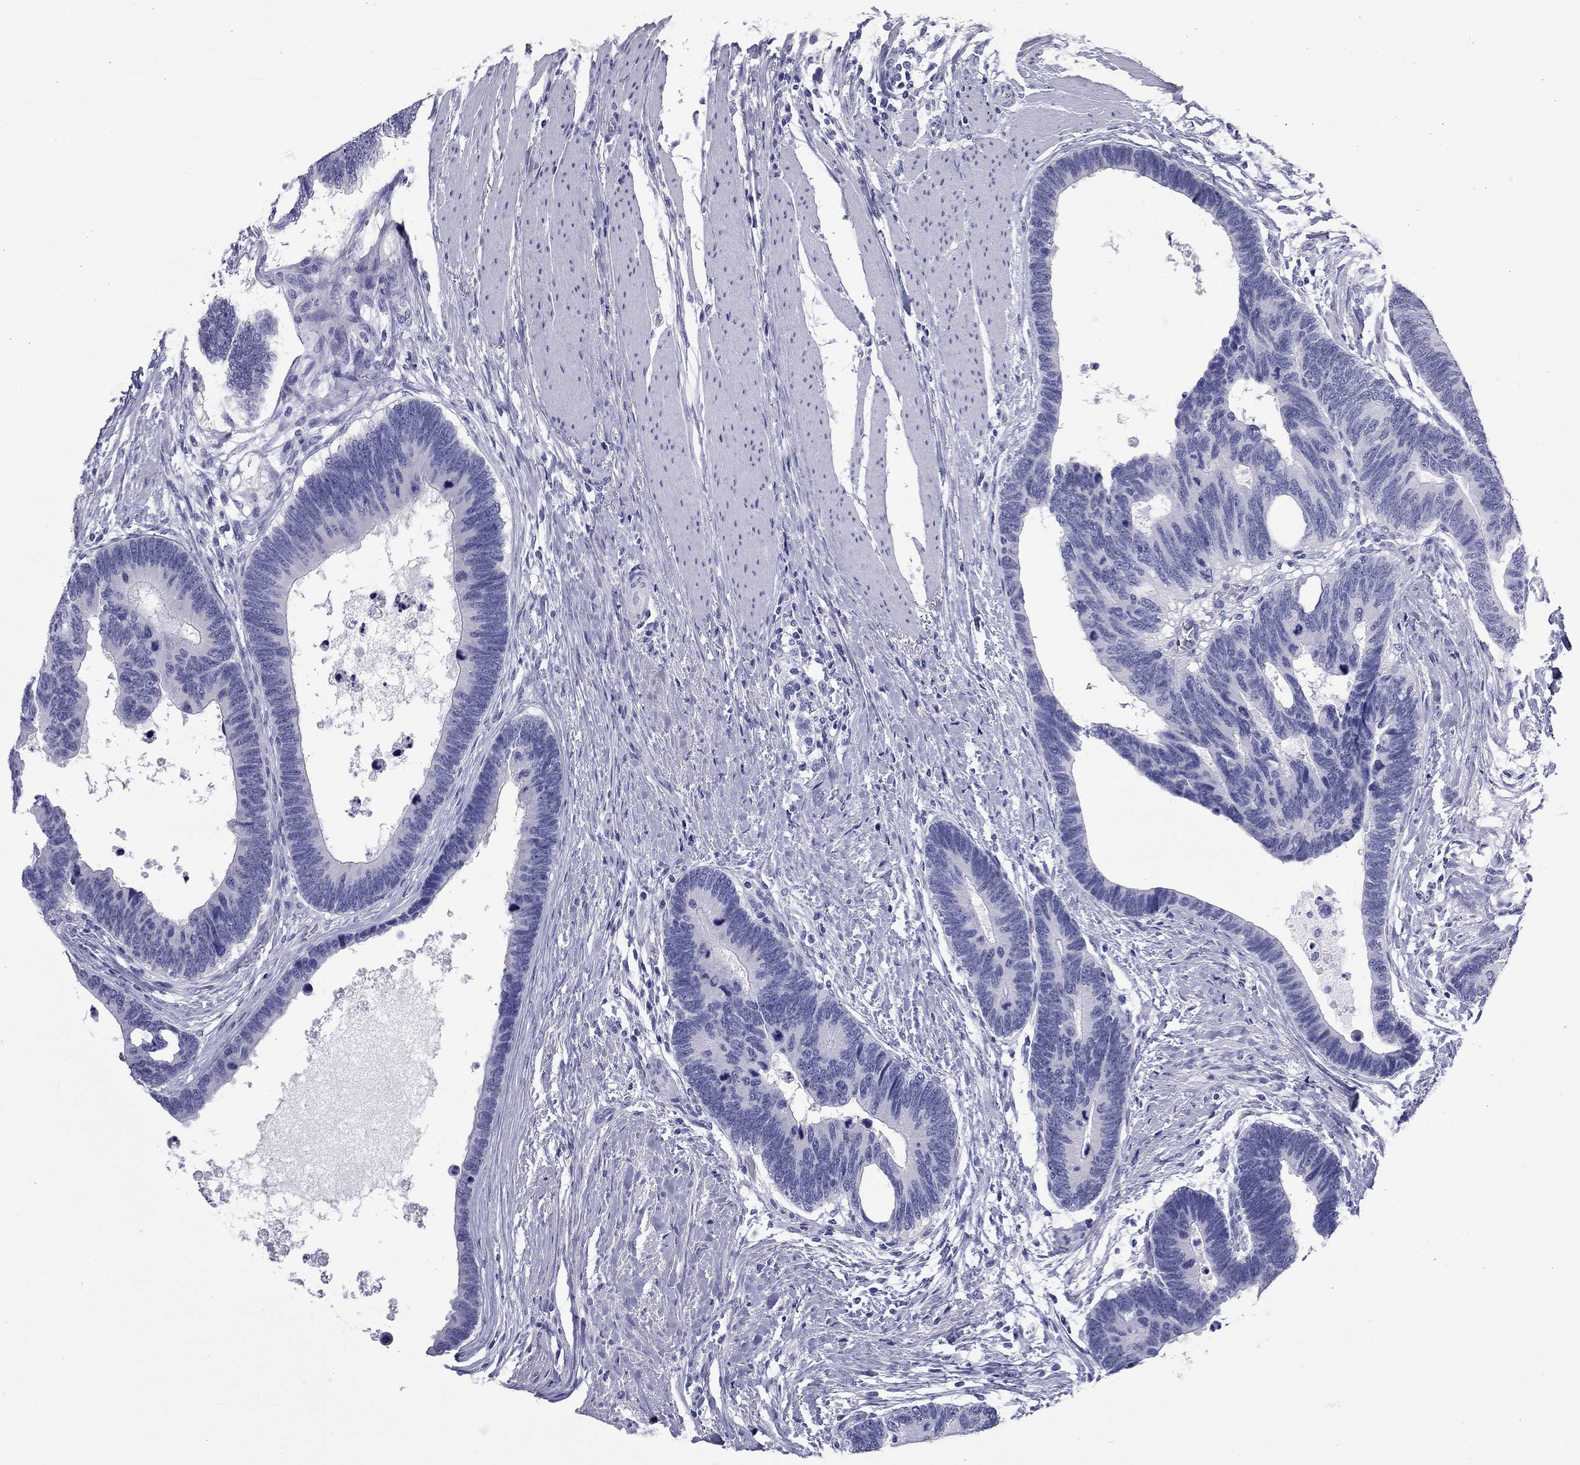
{"staining": {"intensity": "negative", "quantity": "none", "location": "none"}, "tissue": "colorectal cancer", "cell_type": "Tumor cells", "image_type": "cancer", "snomed": [{"axis": "morphology", "description": "Adenocarcinoma, NOS"}, {"axis": "topography", "description": "Colon"}], "caption": "High magnification brightfield microscopy of adenocarcinoma (colorectal) stained with DAB (brown) and counterstained with hematoxylin (blue): tumor cells show no significant expression.", "gene": "DNALI1", "patient": {"sex": "female", "age": 77}}